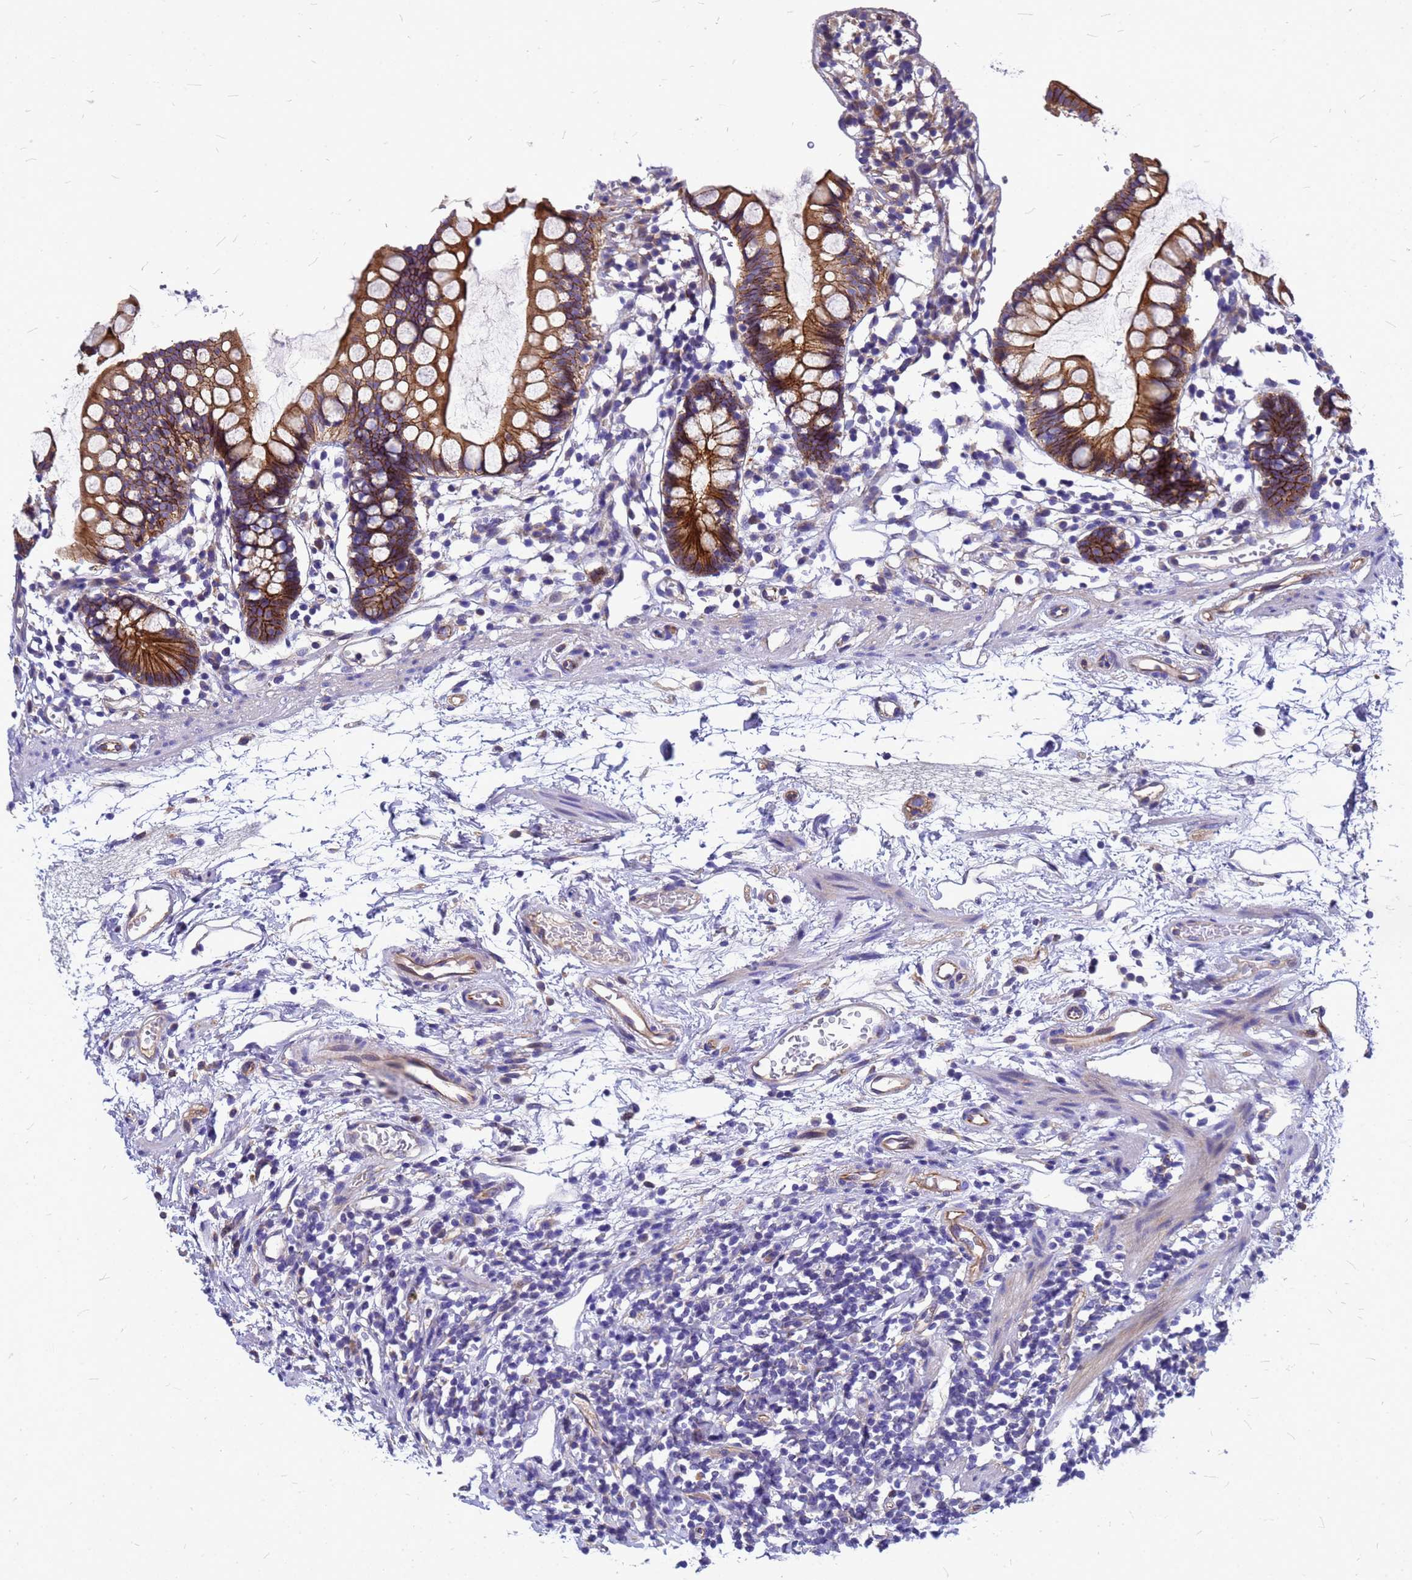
{"staining": {"intensity": "strong", "quantity": ">75%", "location": "cytoplasmic/membranous"}, "tissue": "small intestine", "cell_type": "Glandular cells", "image_type": "normal", "snomed": [{"axis": "morphology", "description": "Normal tissue, NOS"}, {"axis": "topography", "description": "Small intestine"}], "caption": "Glandular cells demonstrate strong cytoplasmic/membranous staining in about >75% of cells in normal small intestine.", "gene": "FBXW5", "patient": {"sex": "female", "age": 84}}